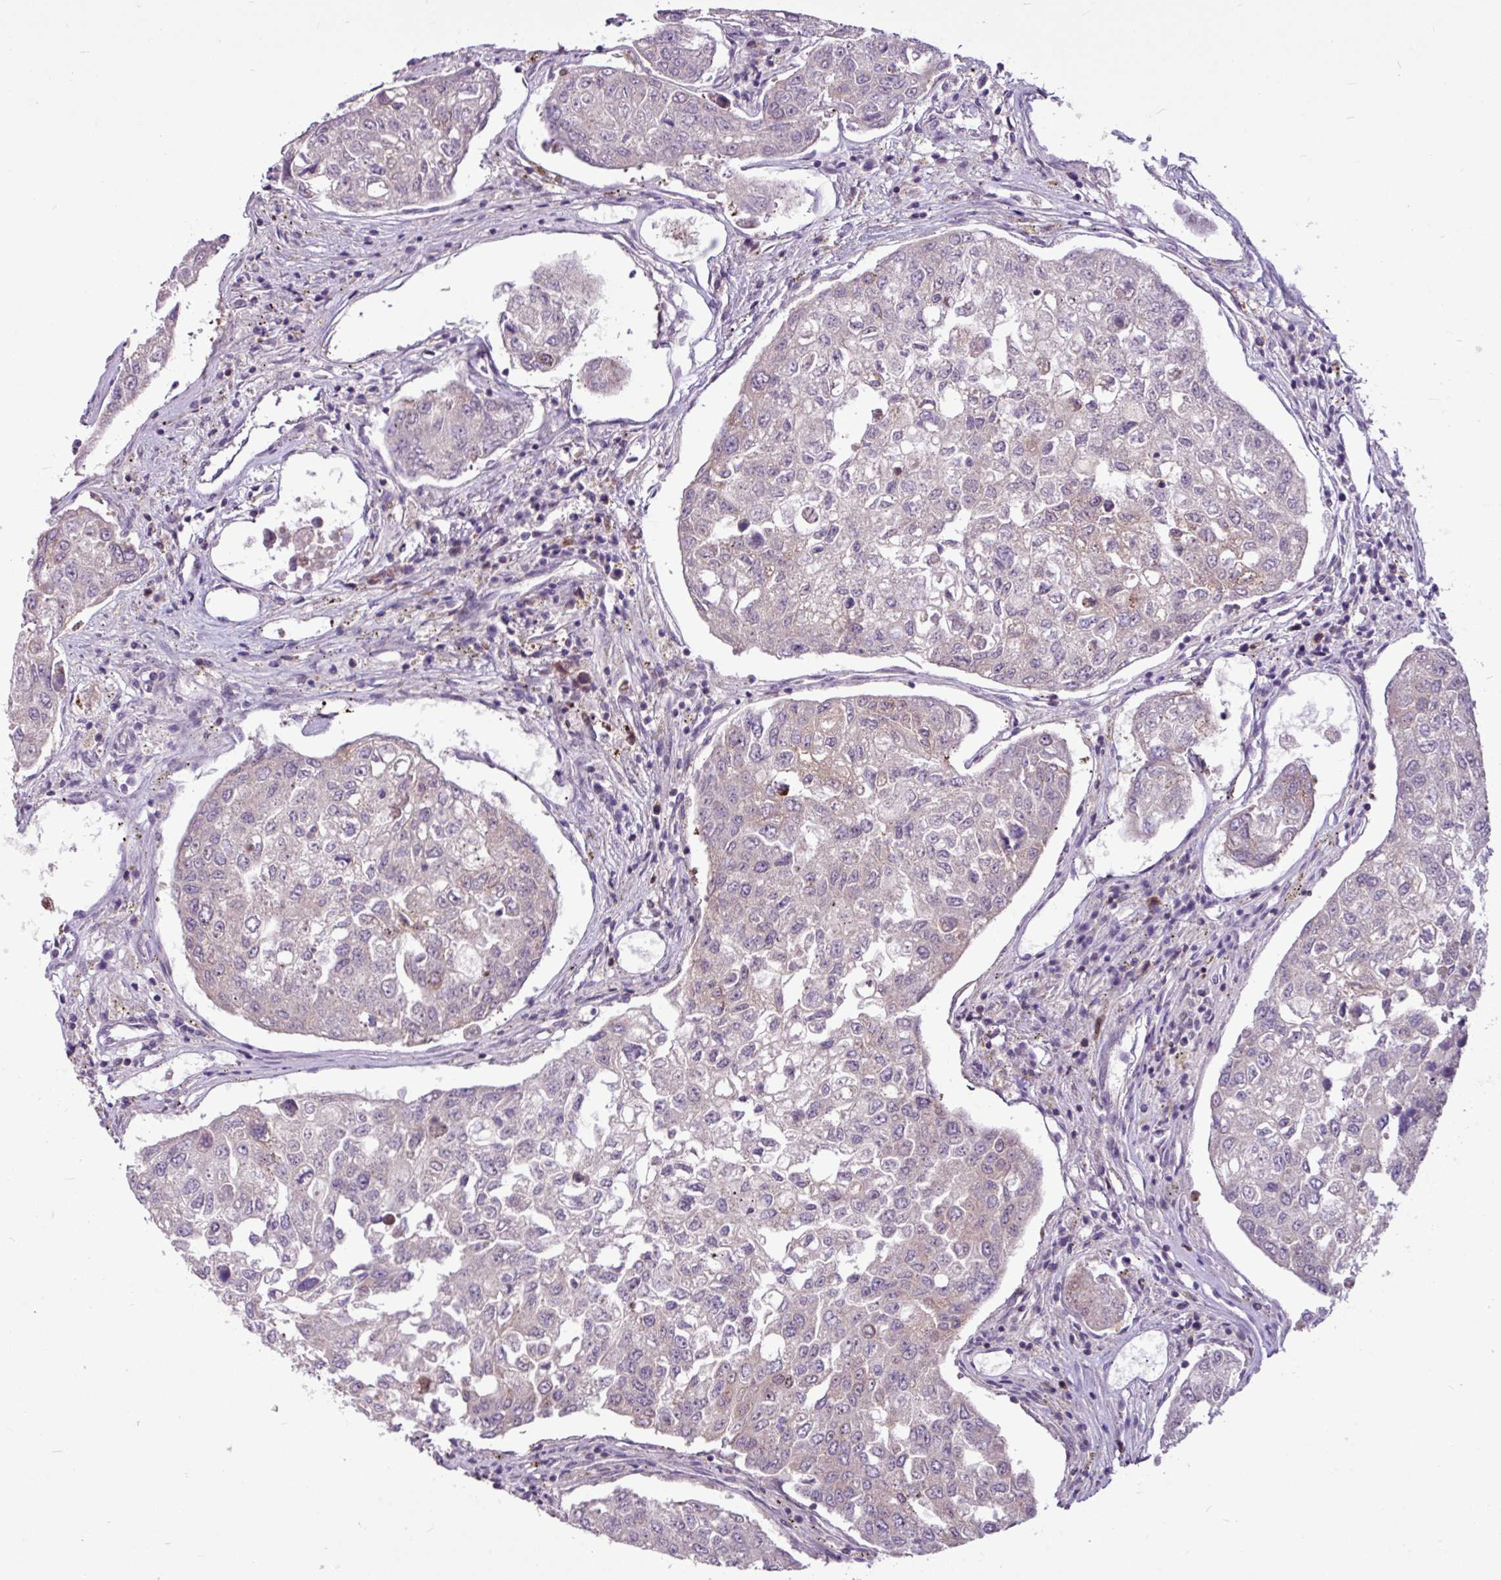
{"staining": {"intensity": "weak", "quantity": "<25%", "location": "cytoplasmic/membranous"}, "tissue": "urothelial cancer", "cell_type": "Tumor cells", "image_type": "cancer", "snomed": [{"axis": "morphology", "description": "Urothelial carcinoma, High grade"}, {"axis": "topography", "description": "Lymph node"}, {"axis": "topography", "description": "Urinary bladder"}], "caption": "High power microscopy photomicrograph of an IHC micrograph of urothelial cancer, revealing no significant expression in tumor cells.", "gene": "MROH2A", "patient": {"sex": "male", "age": 51}}